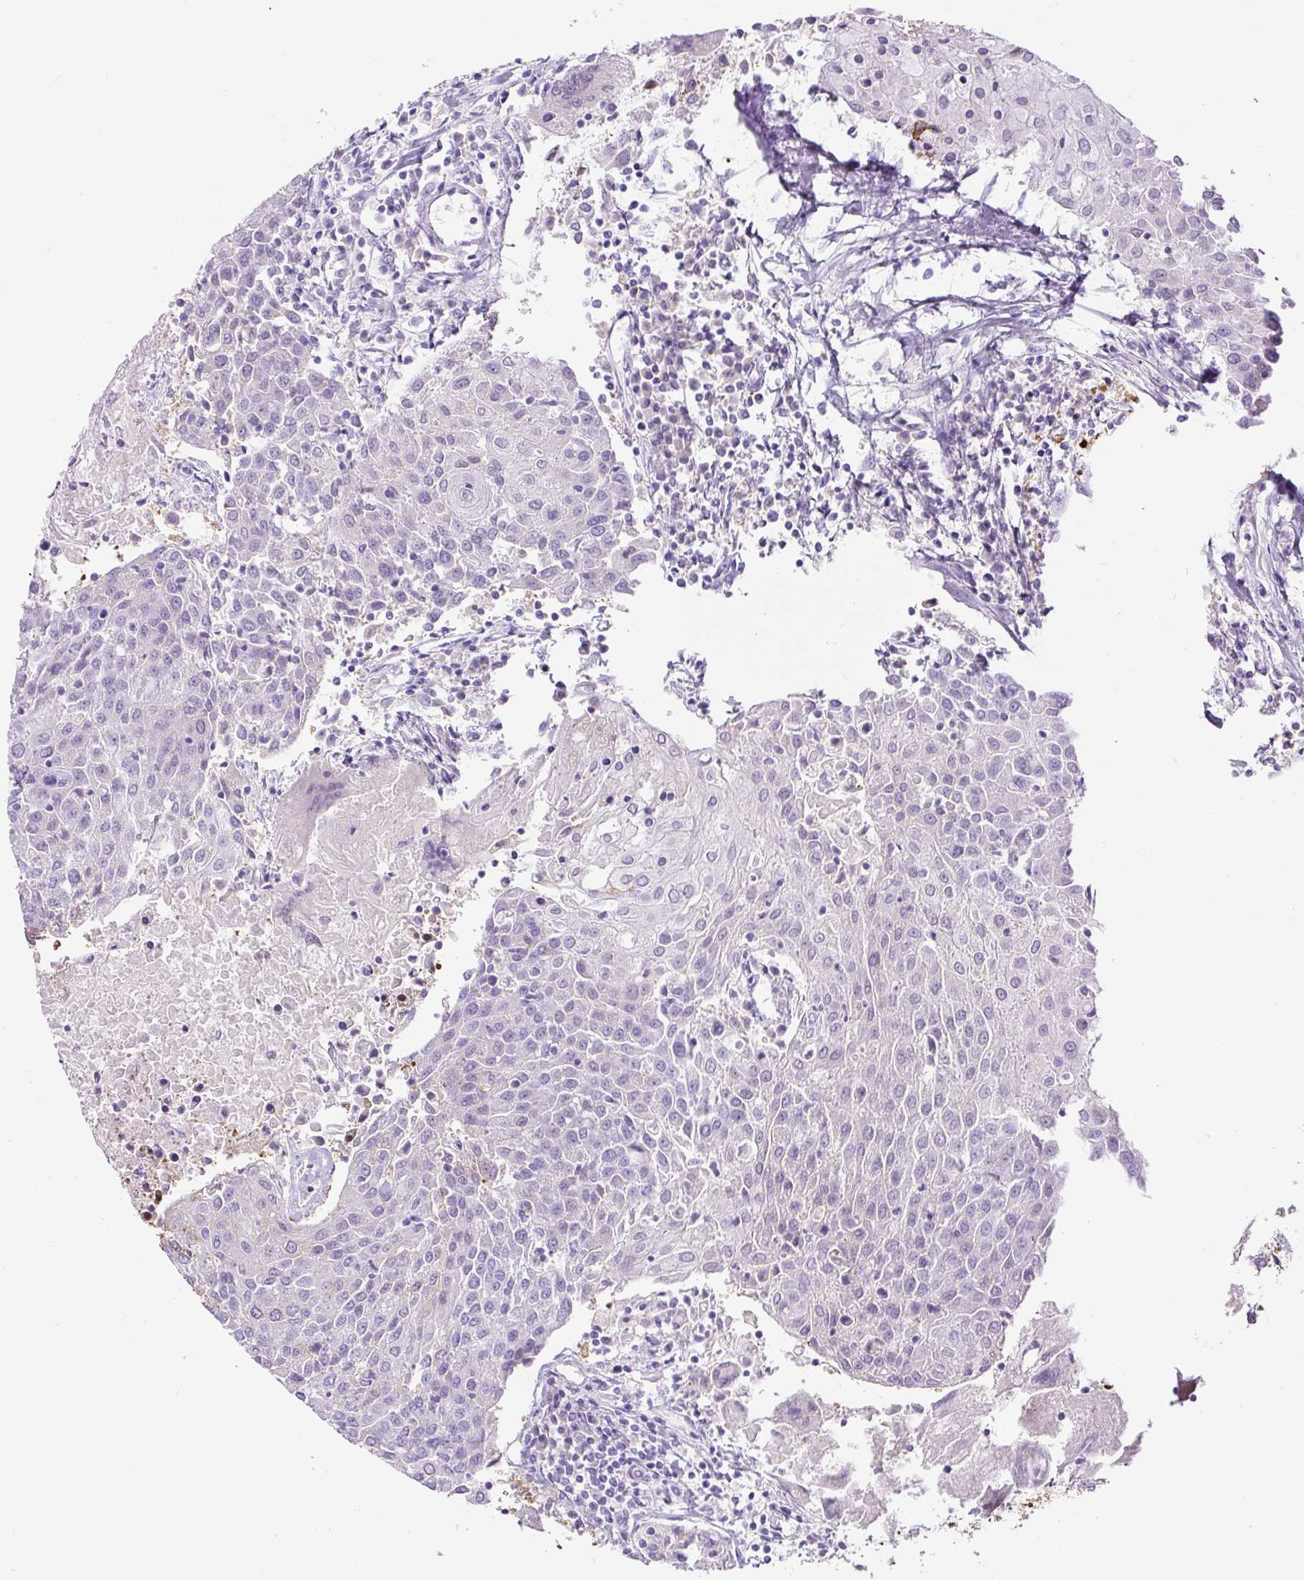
{"staining": {"intensity": "negative", "quantity": "none", "location": "none"}, "tissue": "urothelial cancer", "cell_type": "Tumor cells", "image_type": "cancer", "snomed": [{"axis": "morphology", "description": "Urothelial carcinoma, High grade"}, {"axis": "topography", "description": "Urinary bladder"}], "caption": "Immunohistochemistry (IHC) of human high-grade urothelial carcinoma reveals no staining in tumor cells. (Brightfield microscopy of DAB (3,3'-diaminobenzidine) immunohistochemistry at high magnification).", "gene": "B3GALT5", "patient": {"sex": "female", "age": 85}}